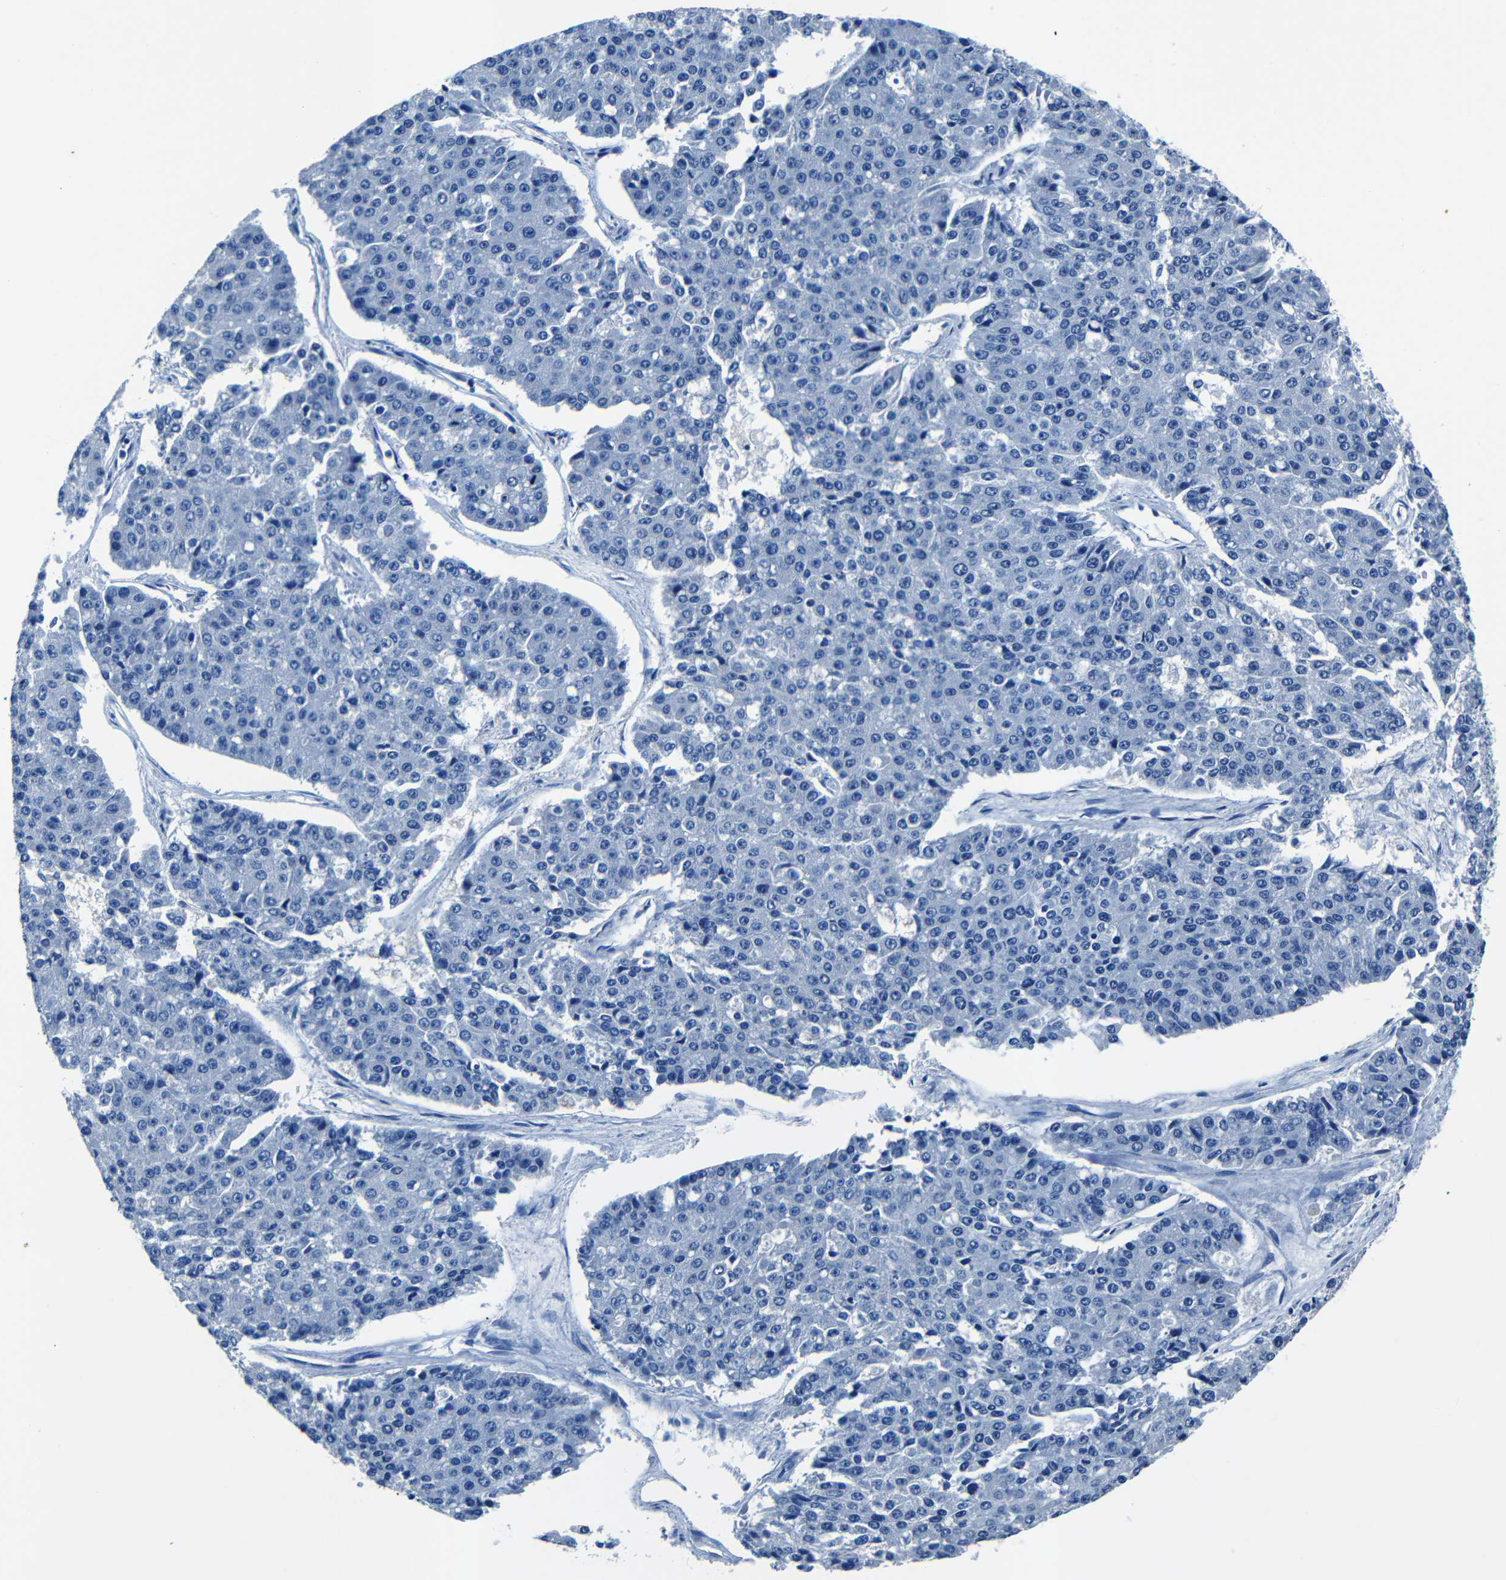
{"staining": {"intensity": "negative", "quantity": "none", "location": "none"}, "tissue": "pancreatic cancer", "cell_type": "Tumor cells", "image_type": "cancer", "snomed": [{"axis": "morphology", "description": "Adenocarcinoma, NOS"}, {"axis": "topography", "description": "Pancreas"}], "caption": "Tumor cells show no significant staining in pancreatic cancer. Nuclei are stained in blue.", "gene": "NCMAP", "patient": {"sex": "male", "age": 50}}